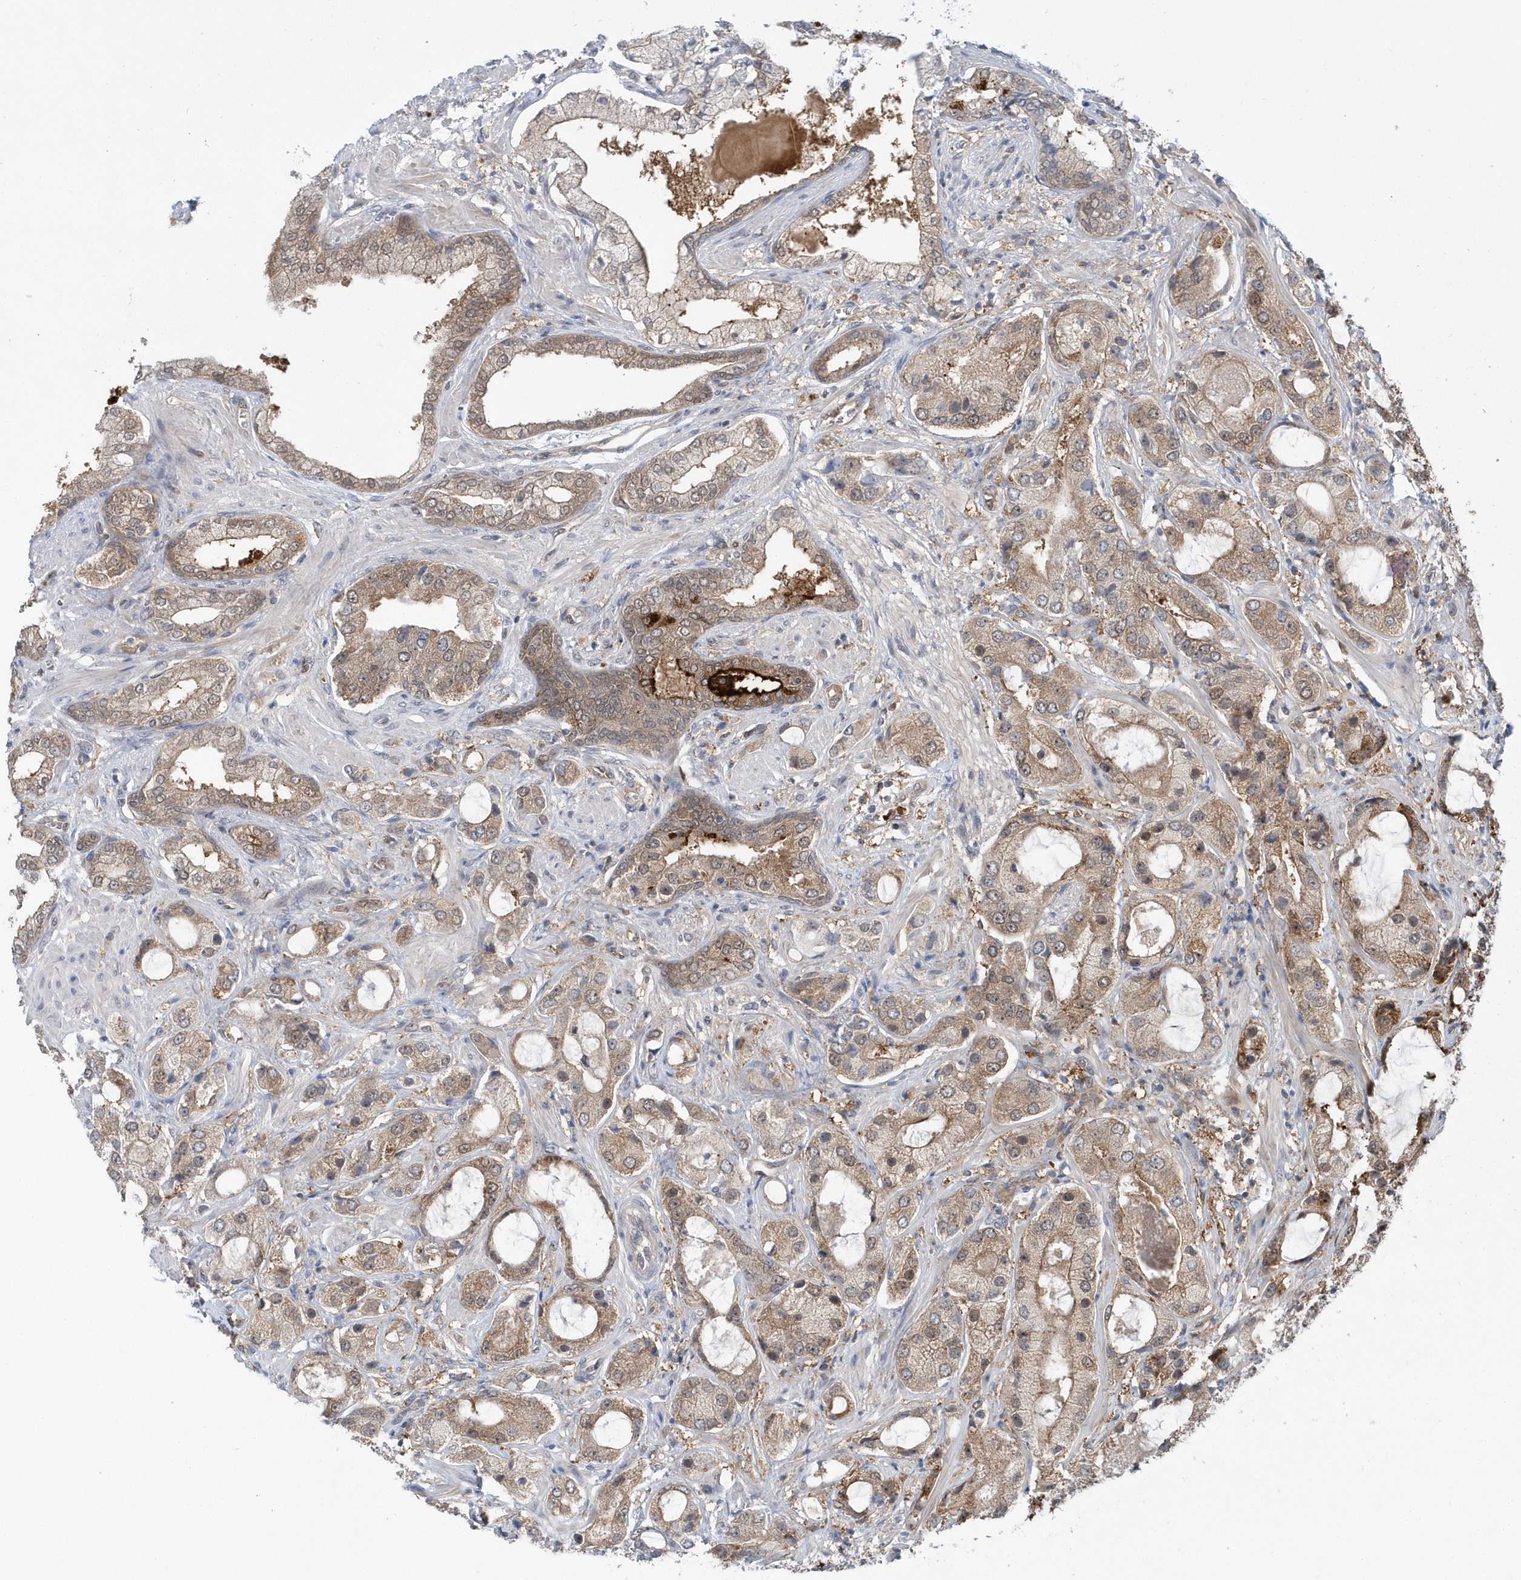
{"staining": {"intensity": "weak", "quantity": "25%-75%", "location": "cytoplasmic/membranous"}, "tissue": "prostate cancer", "cell_type": "Tumor cells", "image_type": "cancer", "snomed": [{"axis": "morphology", "description": "Adenocarcinoma, High grade"}, {"axis": "topography", "description": "Prostate"}], "caption": "This image displays immunohistochemistry staining of prostate cancer (high-grade adenocarcinoma), with low weak cytoplasmic/membranous staining in about 25%-75% of tumor cells.", "gene": "RNF7", "patient": {"sex": "male", "age": 59}}